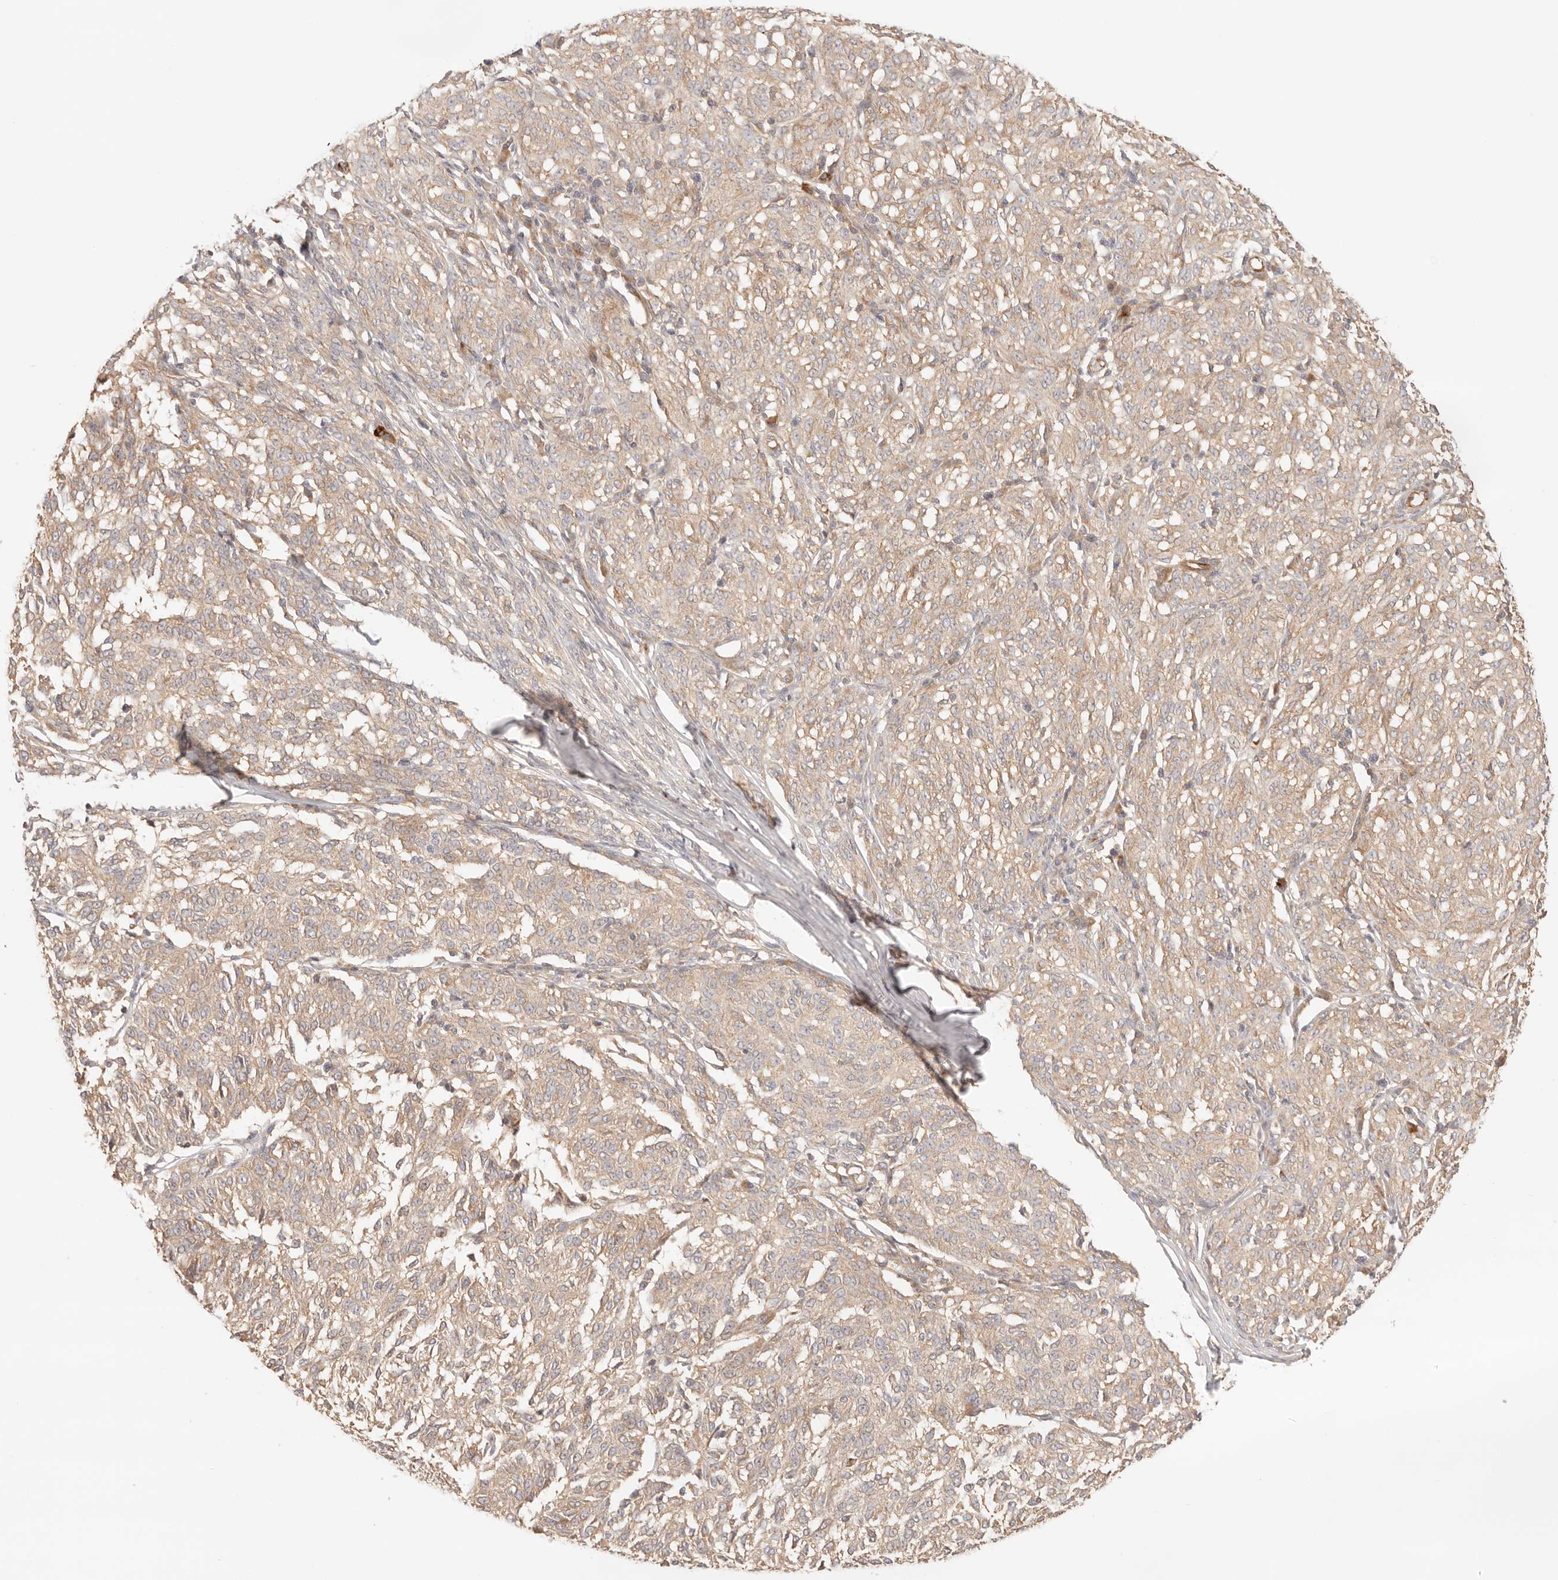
{"staining": {"intensity": "moderate", "quantity": ">75%", "location": "cytoplasmic/membranous"}, "tissue": "melanoma", "cell_type": "Tumor cells", "image_type": "cancer", "snomed": [{"axis": "morphology", "description": "Malignant melanoma, NOS"}, {"axis": "topography", "description": "Skin"}], "caption": "IHC histopathology image of human melanoma stained for a protein (brown), which demonstrates medium levels of moderate cytoplasmic/membranous staining in about >75% of tumor cells.", "gene": "IL1R2", "patient": {"sex": "female", "age": 72}}